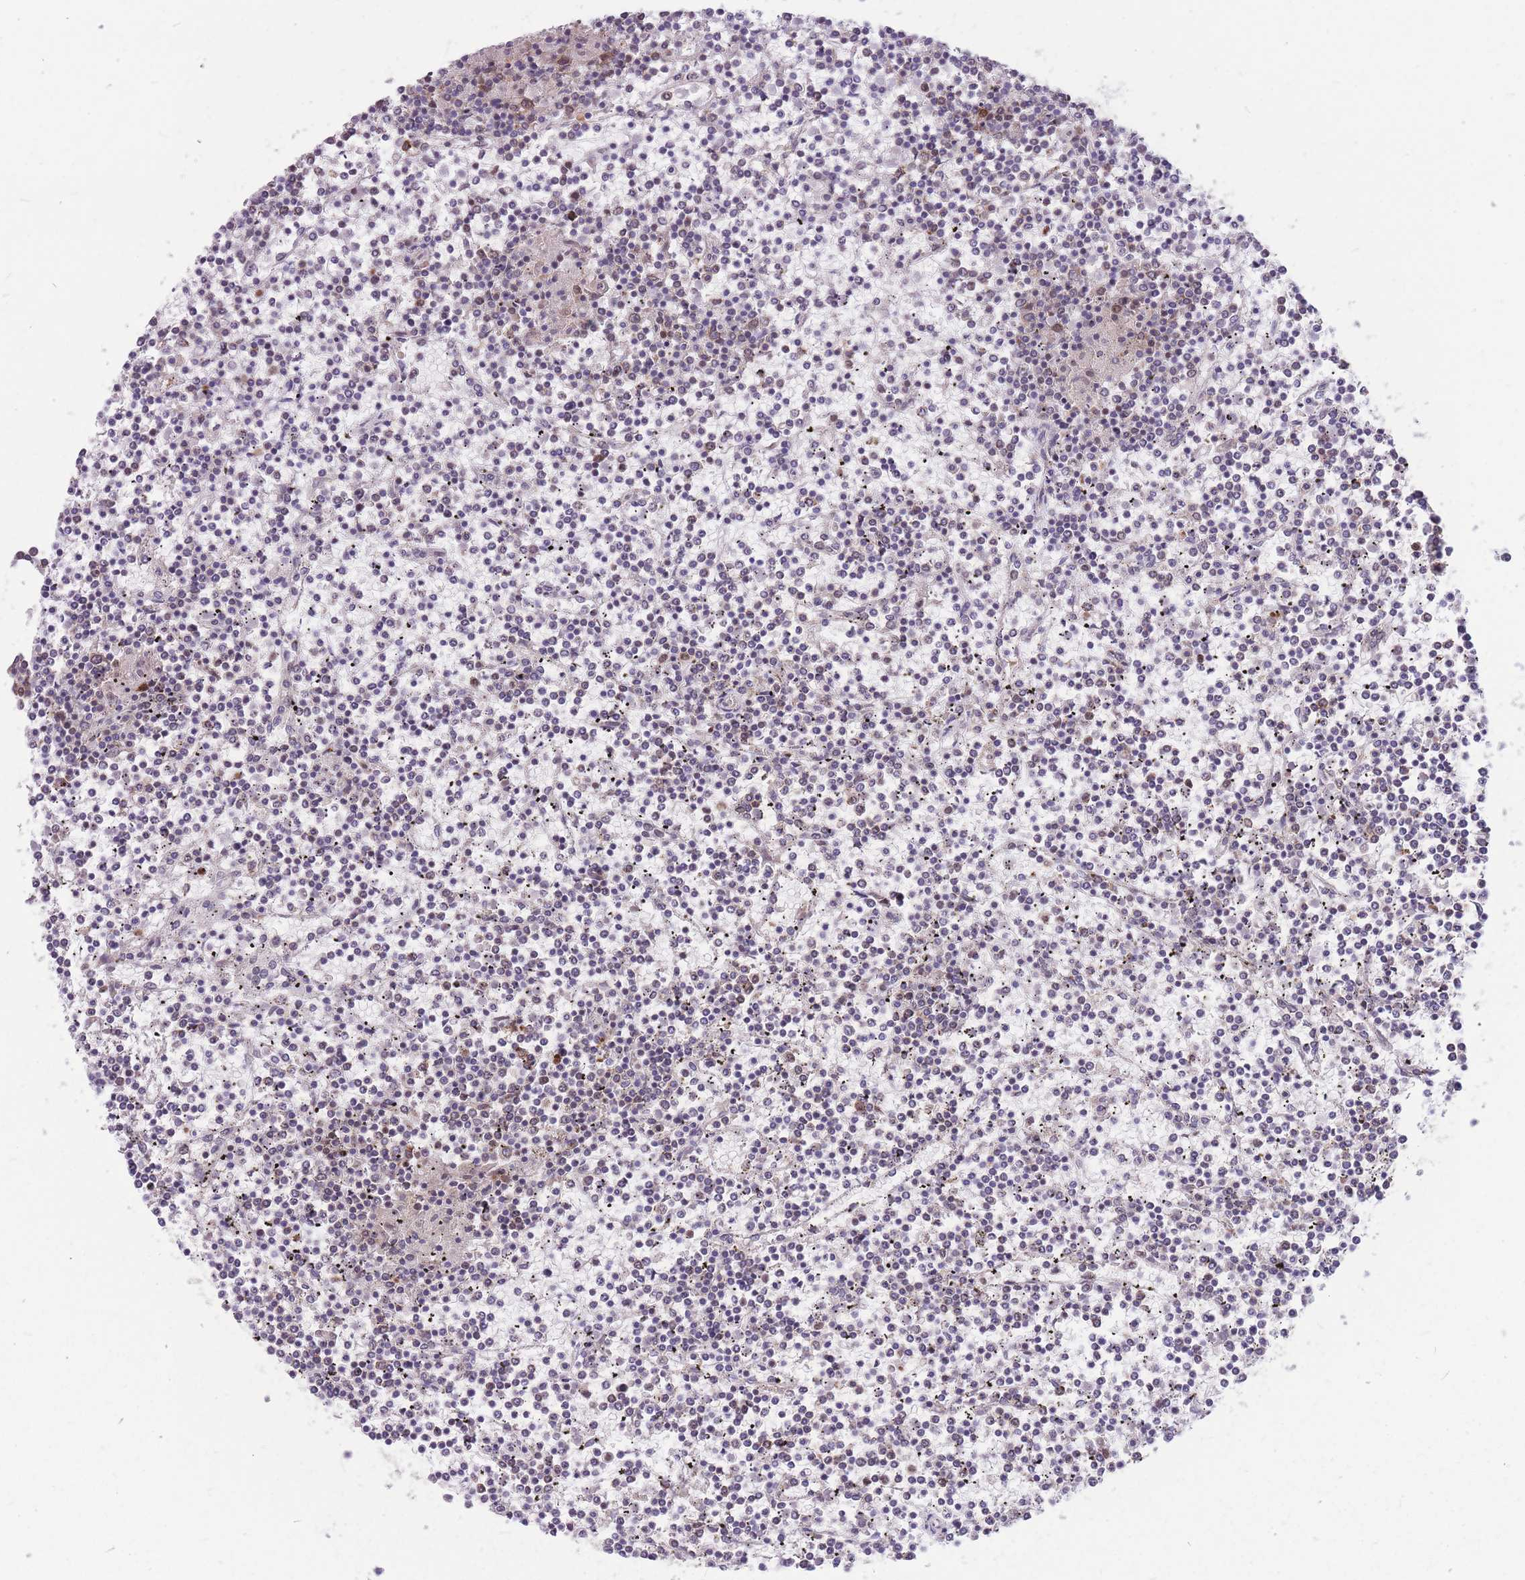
{"staining": {"intensity": "negative", "quantity": "none", "location": "none"}, "tissue": "lymphoma", "cell_type": "Tumor cells", "image_type": "cancer", "snomed": [{"axis": "morphology", "description": "Malignant lymphoma, non-Hodgkin's type, Low grade"}, {"axis": "topography", "description": "Spleen"}], "caption": "Tumor cells are negative for protein expression in human lymphoma. The staining is performed using DAB brown chromogen with nuclei counter-stained in using hematoxylin.", "gene": "TCF20", "patient": {"sex": "female", "age": 19}}